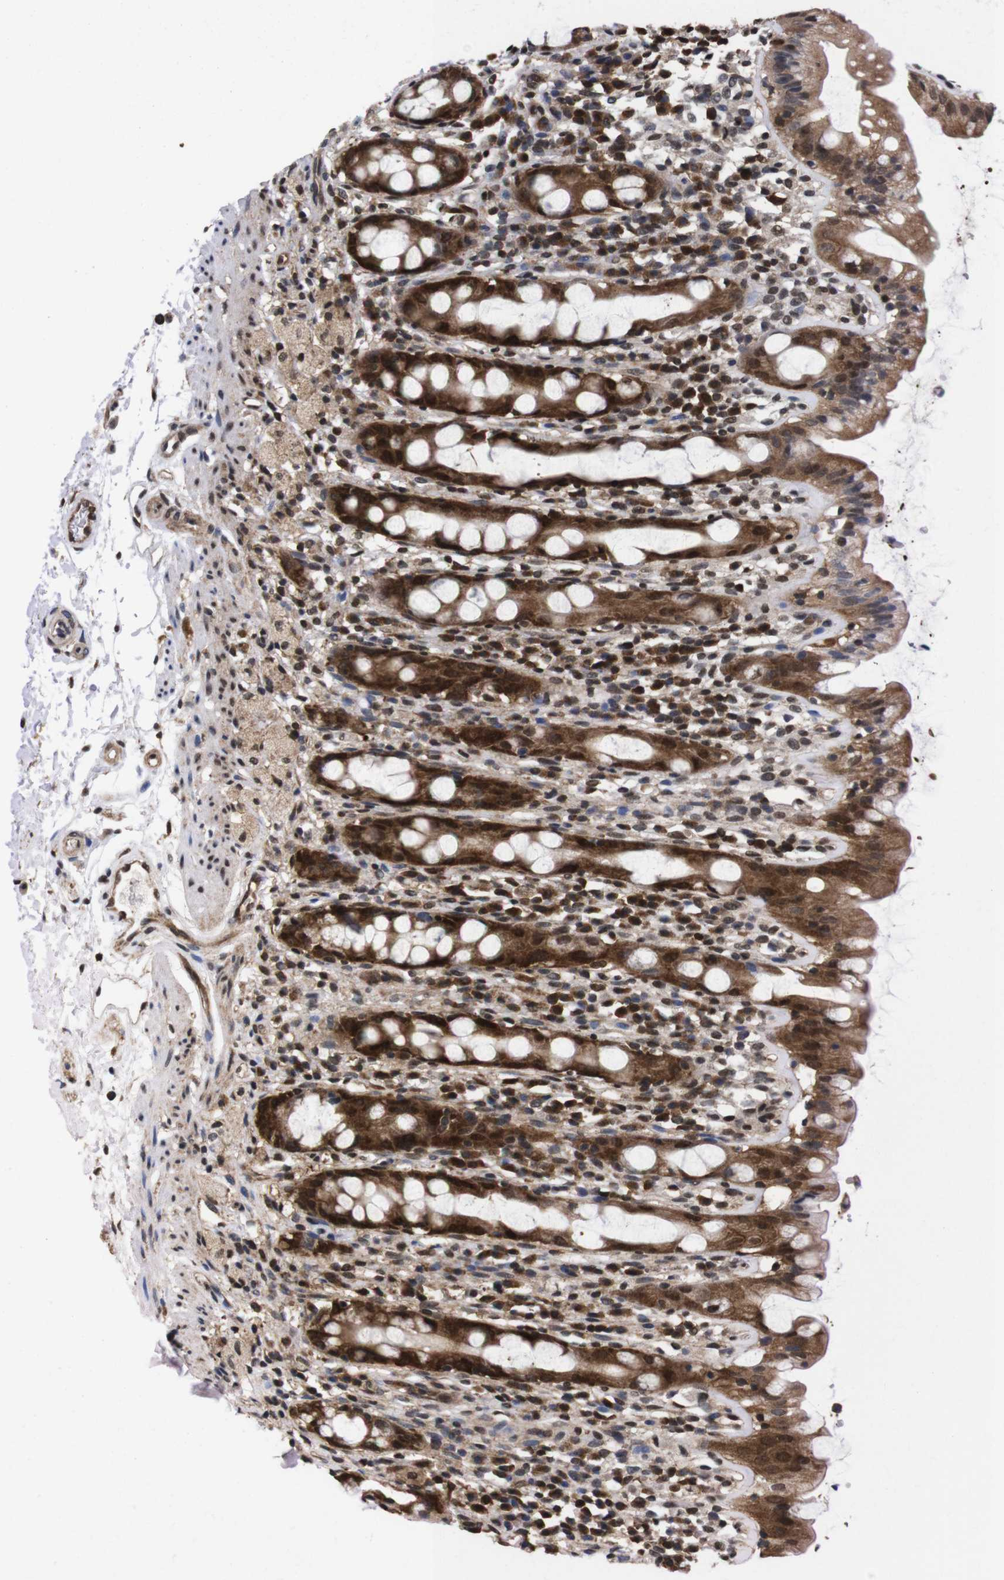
{"staining": {"intensity": "strong", "quantity": ">75%", "location": "cytoplasmic/membranous,nuclear"}, "tissue": "rectum", "cell_type": "Glandular cells", "image_type": "normal", "snomed": [{"axis": "morphology", "description": "Normal tissue, NOS"}, {"axis": "topography", "description": "Rectum"}], "caption": "Brown immunohistochemical staining in benign rectum displays strong cytoplasmic/membranous,nuclear expression in about >75% of glandular cells. (IHC, brightfield microscopy, high magnification).", "gene": "UBQLN2", "patient": {"sex": "male", "age": 44}}